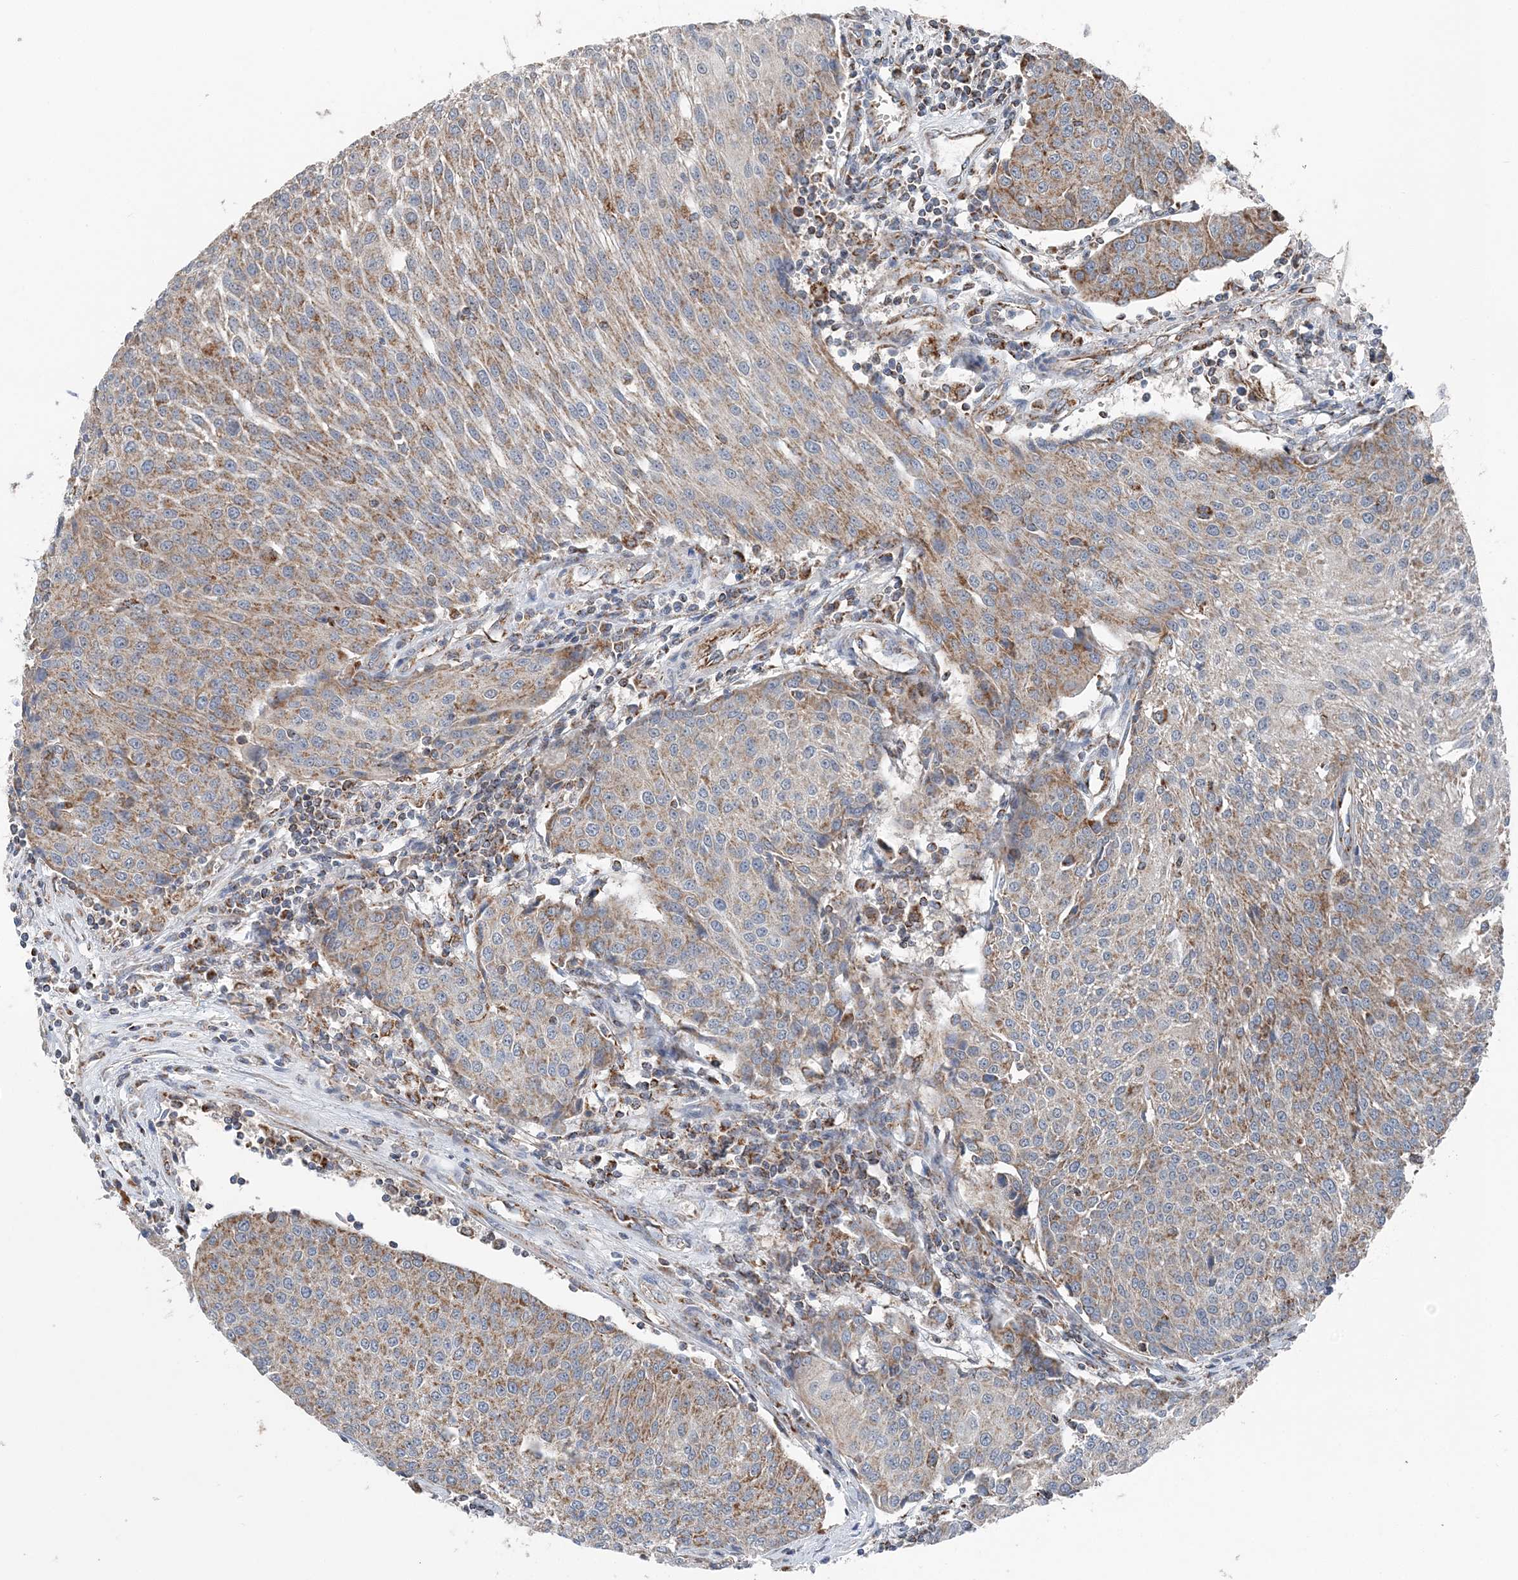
{"staining": {"intensity": "moderate", "quantity": ">75%", "location": "cytoplasmic/membranous"}, "tissue": "urothelial cancer", "cell_type": "Tumor cells", "image_type": "cancer", "snomed": [{"axis": "morphology", "description": "Urothelial carcinoma, High grade"}, {"axis": "topography", "description": "Urinary bladder"}], "caption": "IHC of human urothelial cancer shows medium levels of moderate cytoplasmic/membranous positivity in approximately >75% of tumor cells.", "gene": "SPRY2", "patient": {"sex": "female", "age": 85}}